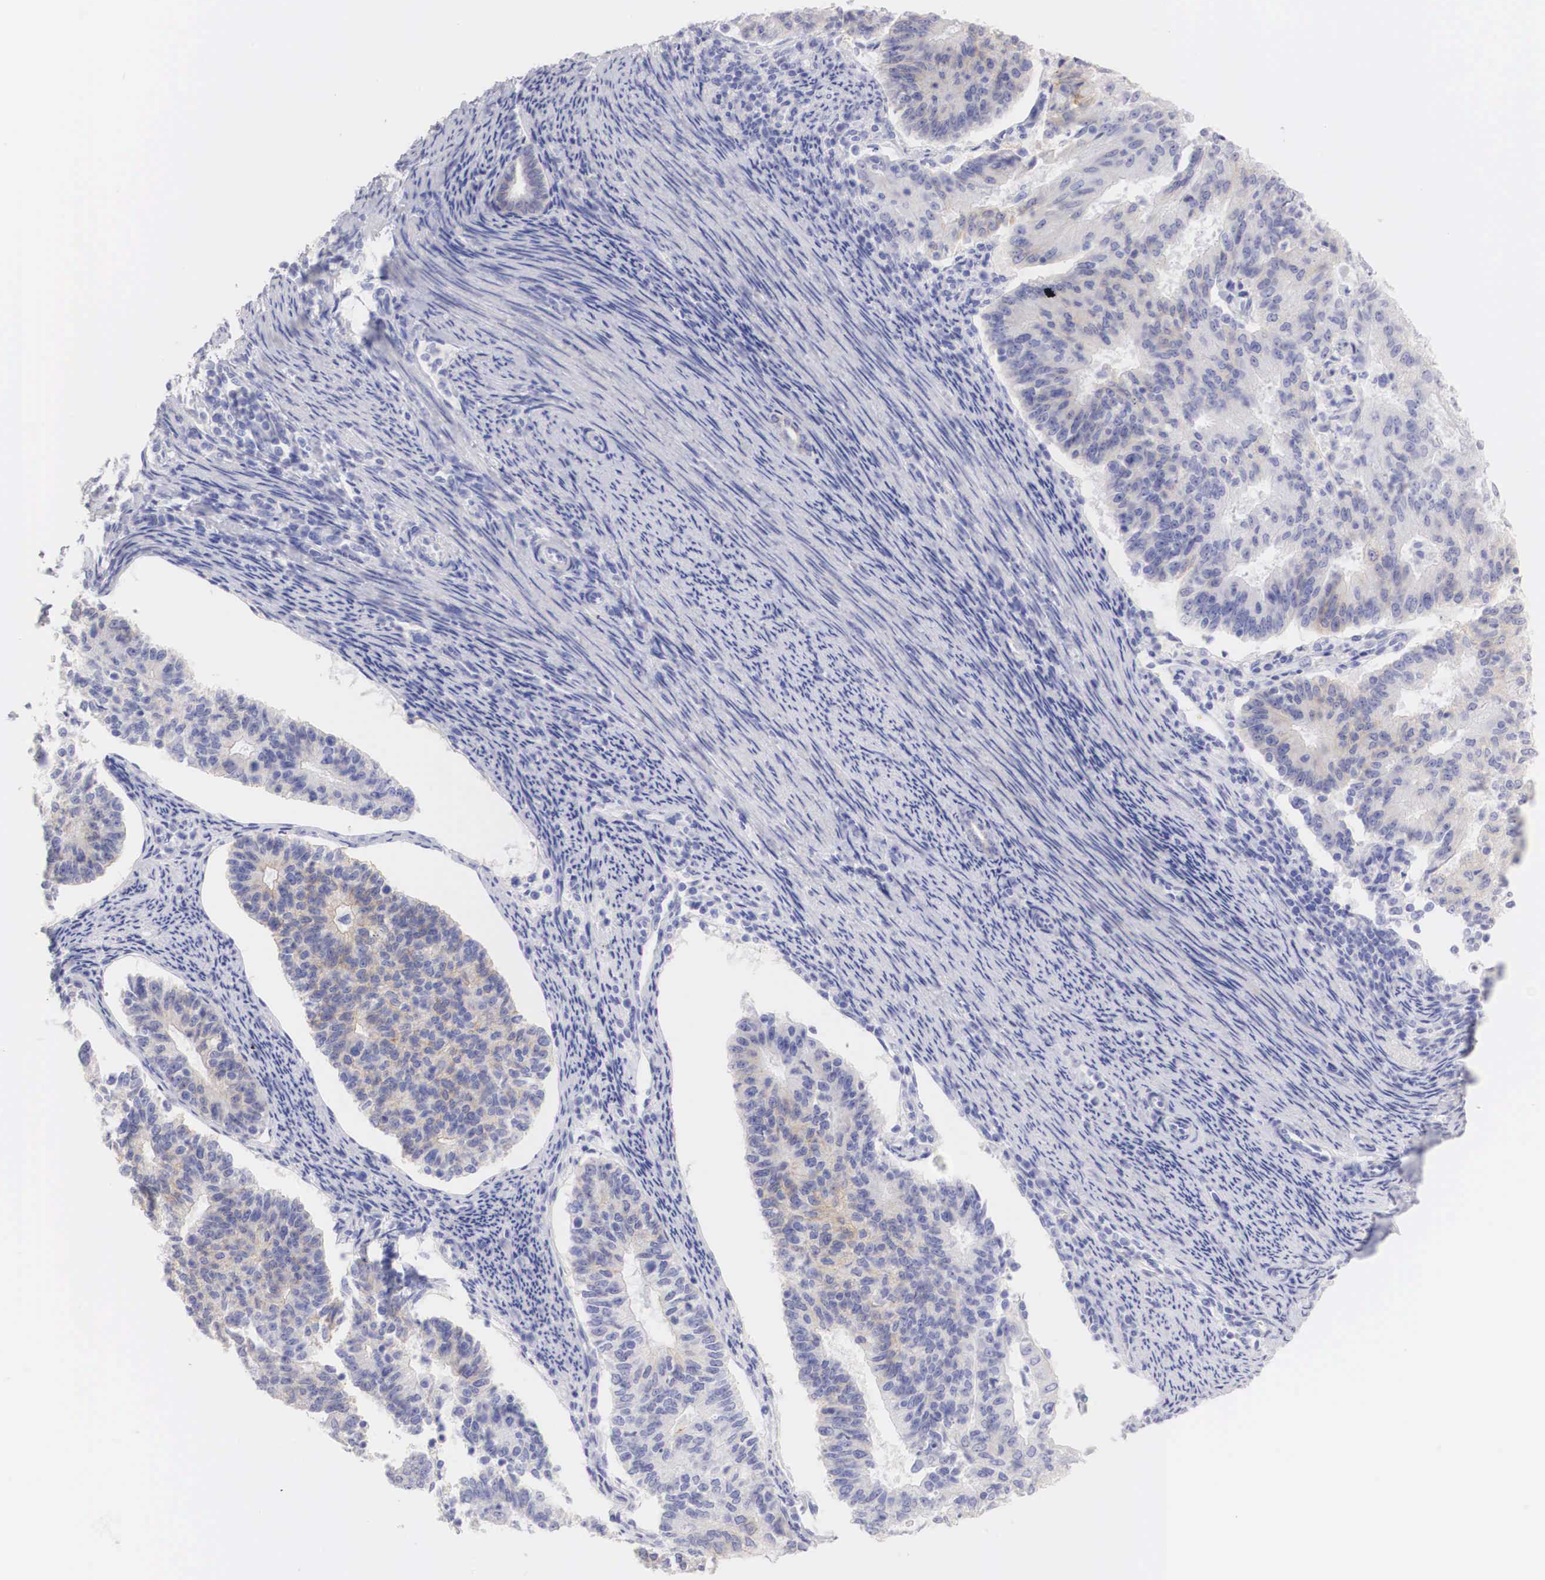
{"staining": {"intensity": "weak", "quantity": "25%-75%", "location": "cytoplasmic/membranous"}, "tissue": "endometrial cancer", "cell_type": "Tumor cells", "image_type": "cancer", "snomed": [{"axis": "morphology", "description": "Adenocarcinoma, NOS"}, {"axis": "topography", "description": "Endometrium"}], "caption": "Immunohistochemistry staining of adenocarcinoma (endometrial), which displays low levels of weak cytoplasmic/membranous positivity in approximately 25%-75% of tumor cells indicating weak cytoplasmic/membranous protein expression. The staining was performed using DAB (brown) for protein detection and nuclei were counterstained in hematoxylin (blue).", "gene": "ERBB2", "patient": {"sex": "female", "age": 56}}